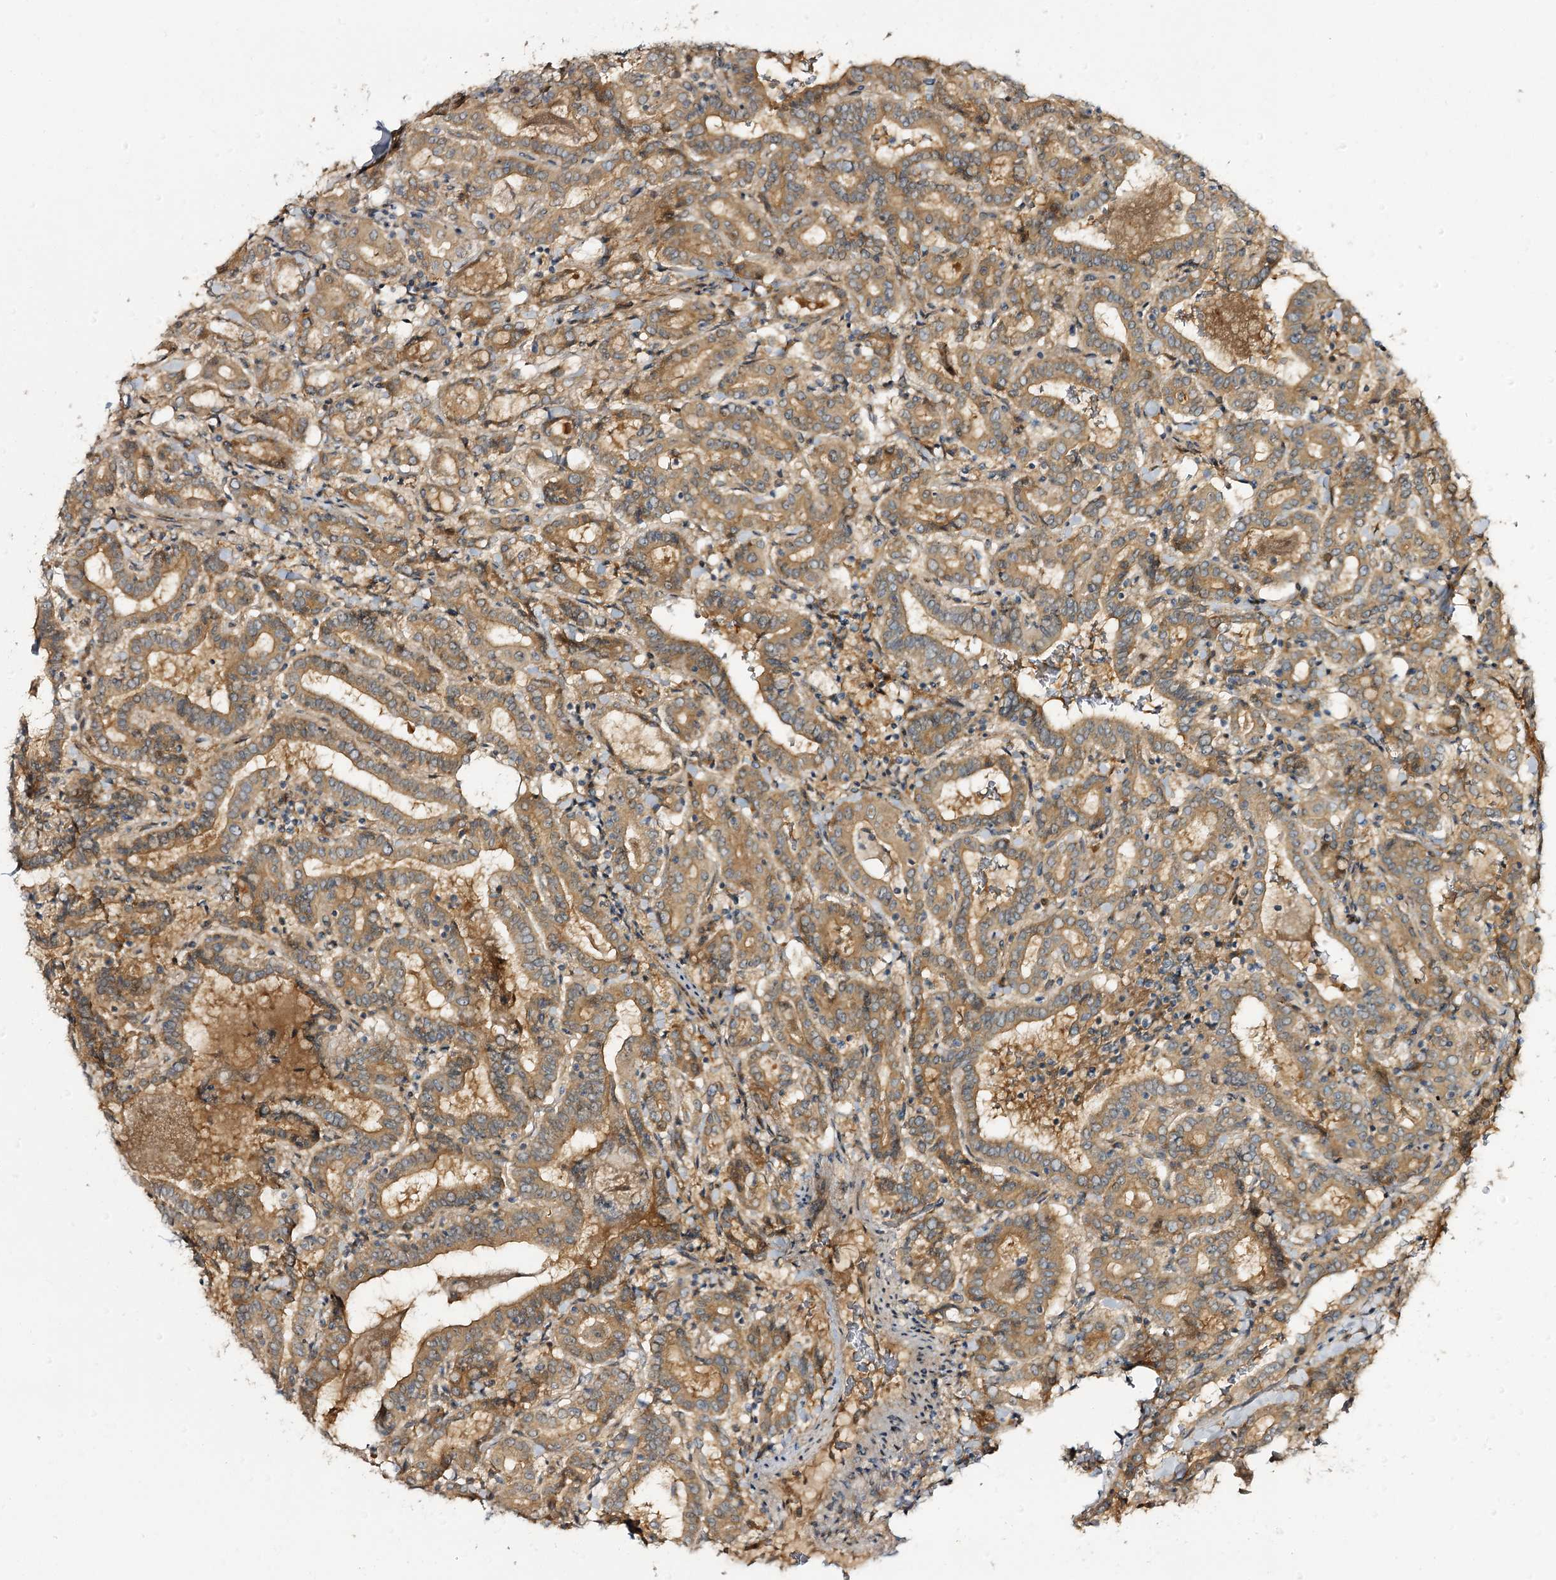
{"staining": {"intensity": "moderate", "quantity": ">75%", "location": "cytoplasmic/membranous"}, "tissue": "thyroid cancer", "cell_type": "Tumor cells", "image_type": "cancer", "snomed": [{"axis": "morphology", "description": "Papillary adenocarcinoma, NOS"}, {"axis": "topography", "description": "Thyroid gland"}], "caption": "Protein expression analysis of thyroid cancer (papillary adenocarcinoma) exhibits moderate cytoplasmic/membranous staining in approximately >75% of tumor cells.", "gene": "C11orf80", "patient": {"sex": "female", "age": 72}}